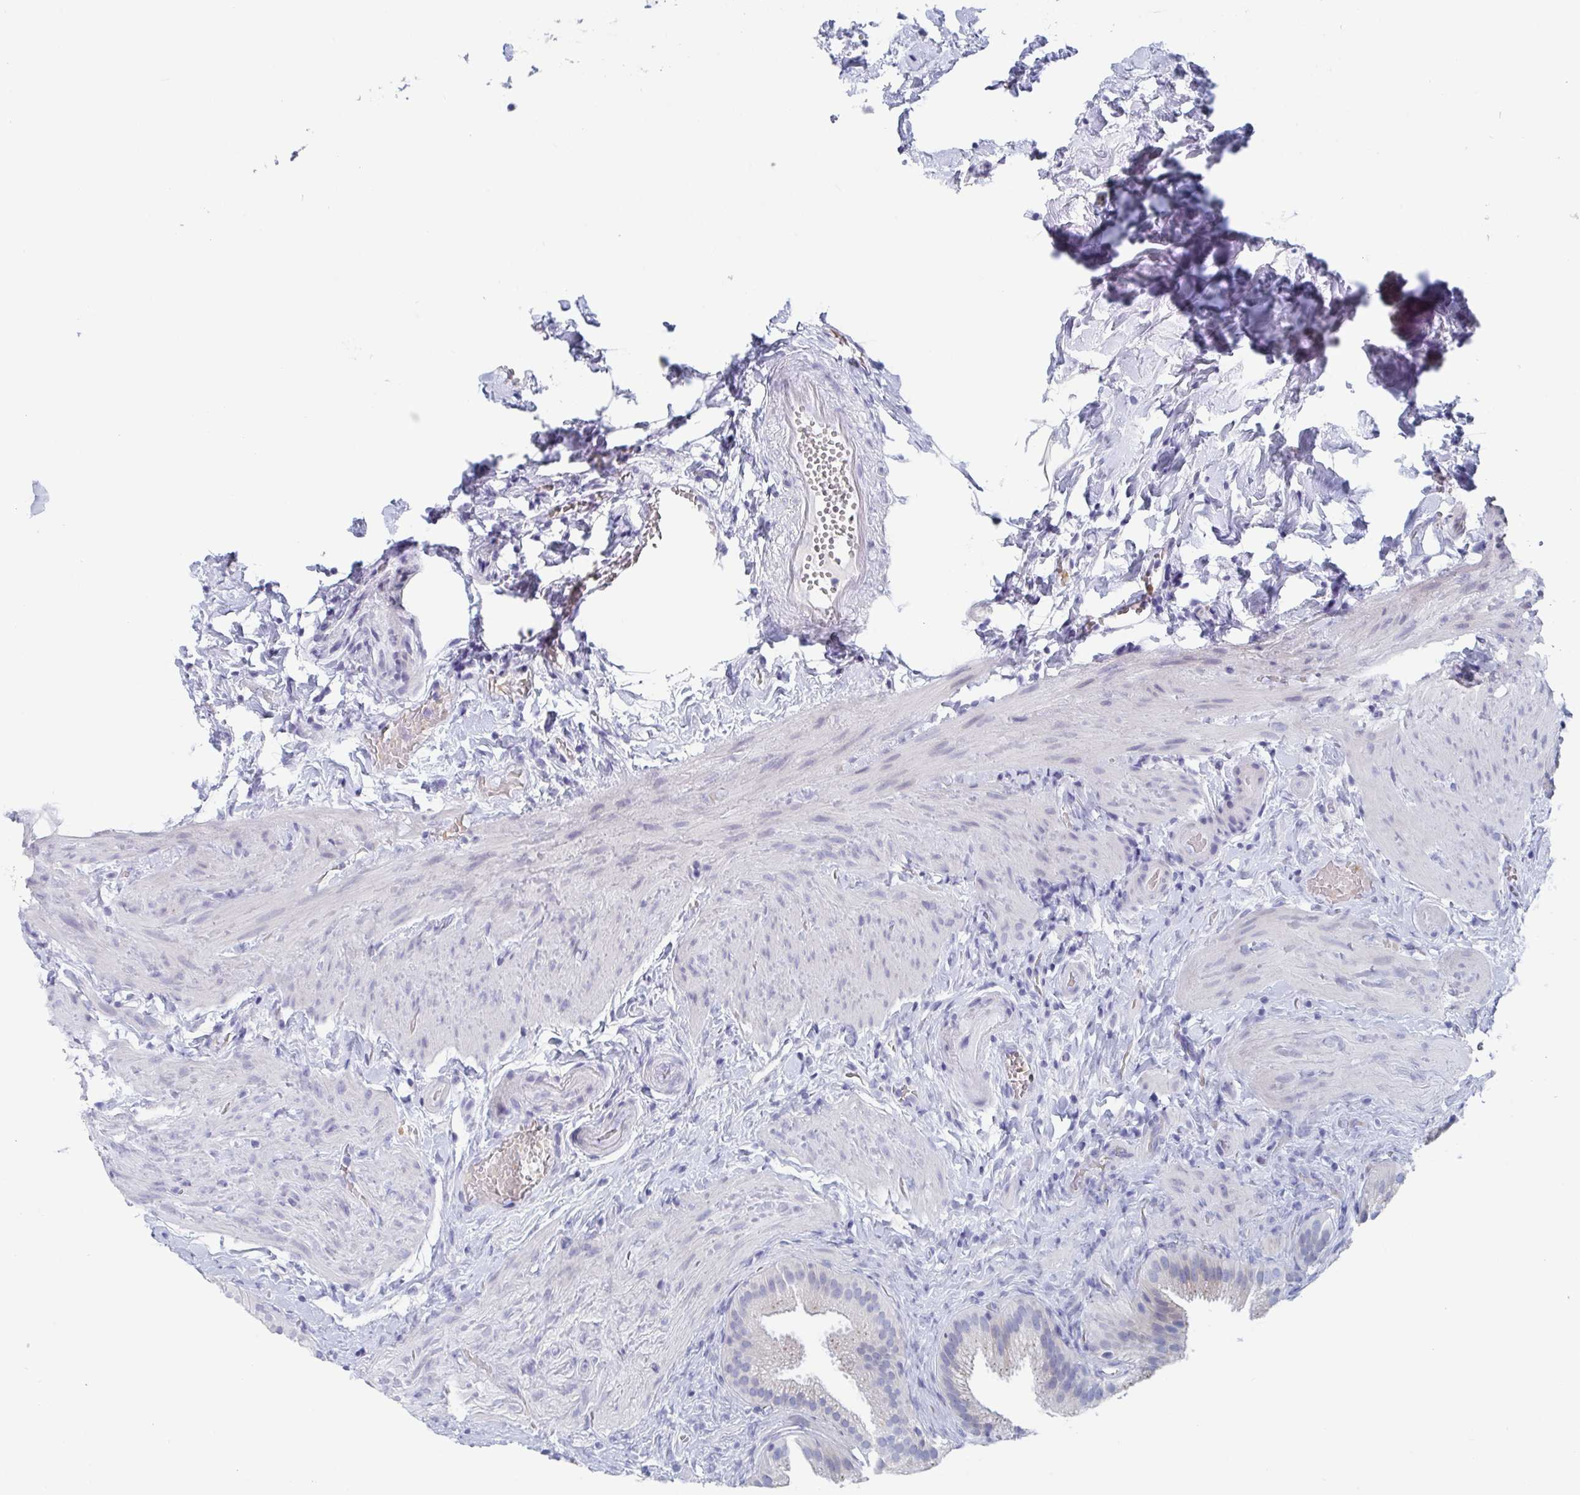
{"staining": {"intensity": "moderate", "quantity": "25%-75%", "location": "cytoplasmic/membranous"}, "tissue": "gallbladder", "cell_type": "Glandular cells", "image_type": "normal", "snomed": [{"axis": "morphology", "description": "Normal tissue, NOS"}, {"axis": "topography", "description": "Gallbladder"}], "caption": "A micrograph of gallbladder stained for a protein demonstrates moderate cytoplasmic/membranous brown staining in glandular cells. (DAB (3,3'-diaminobenzidine) = brown stain, brightfield microscopy at high magnification).", "gene": "NT5C3B", "patient": {"sex": "female", "age": 63}}